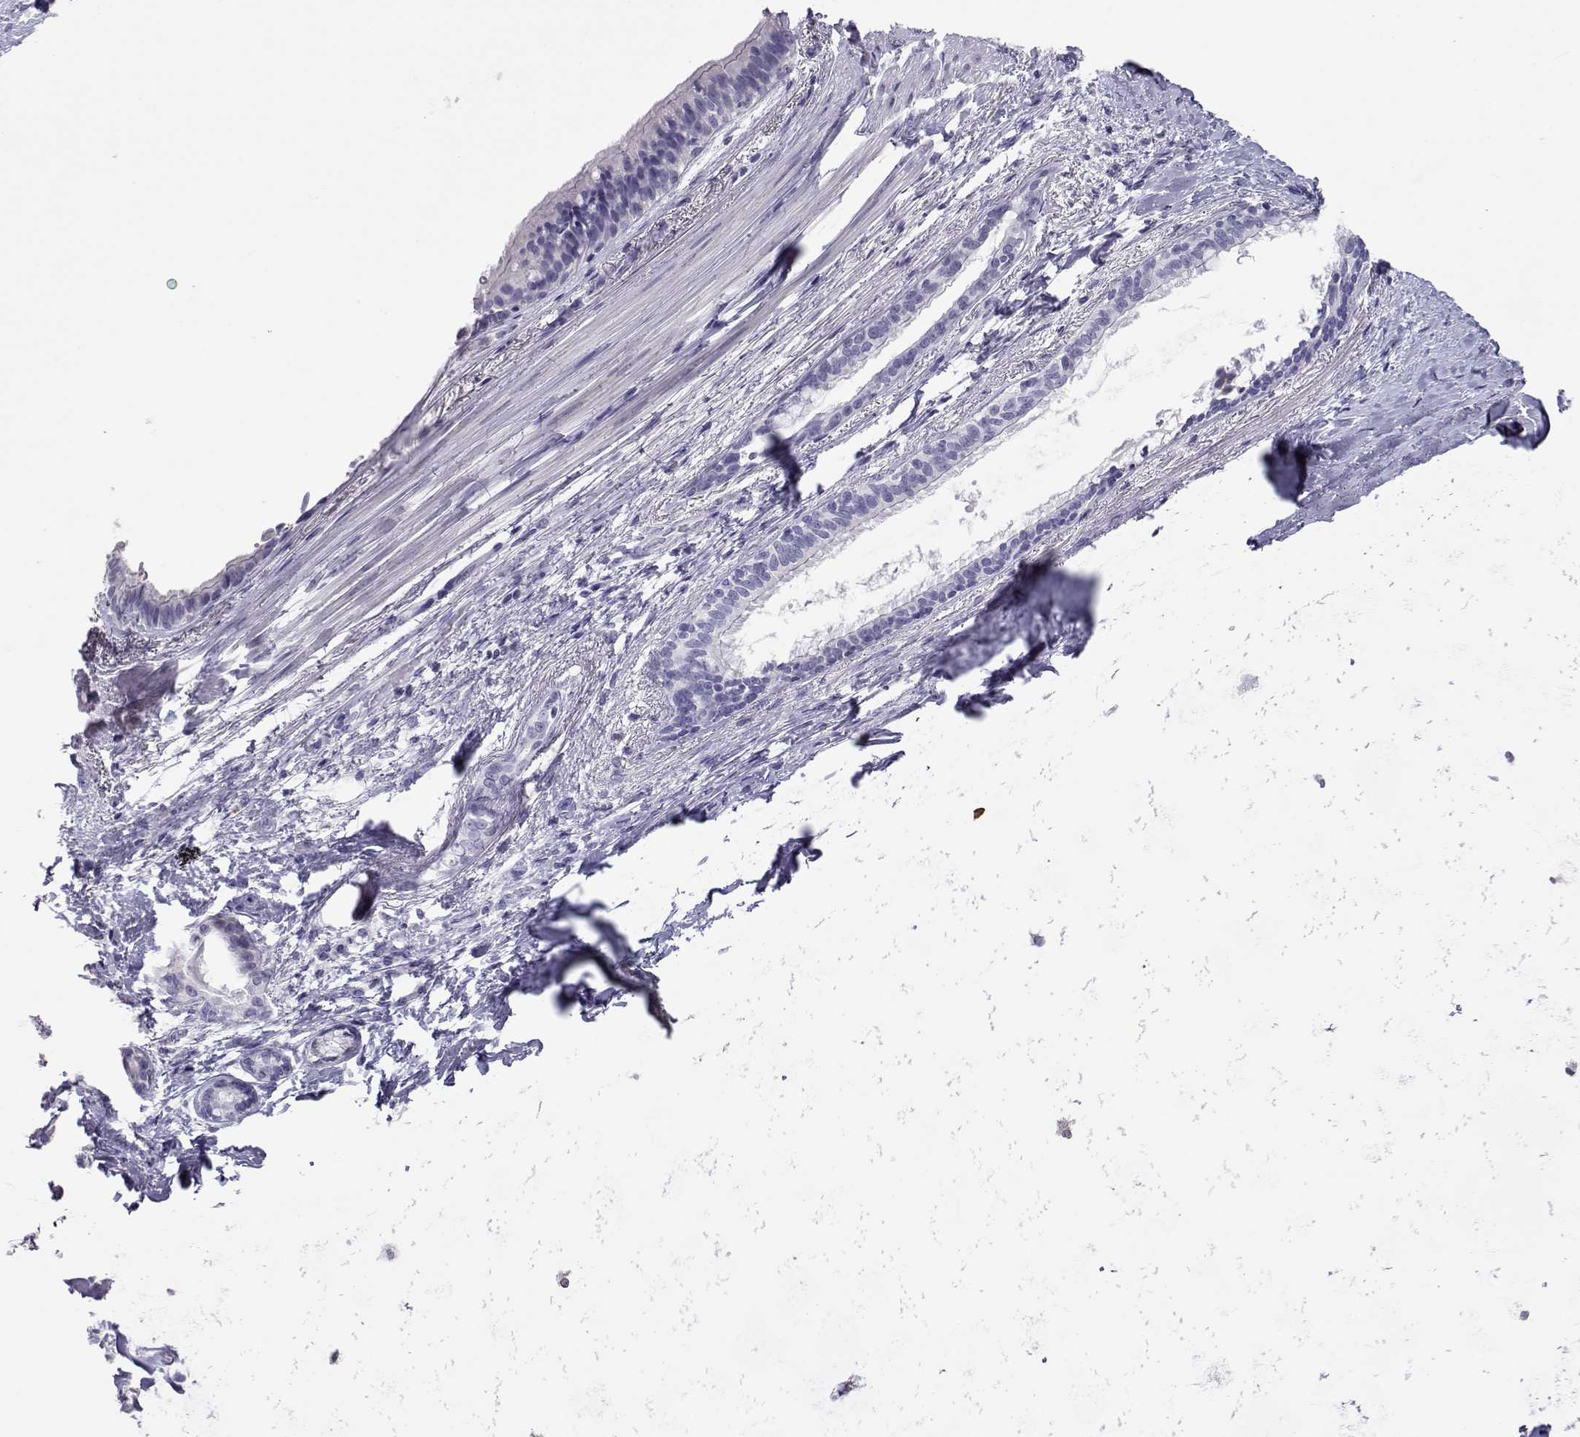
{"staining": {"intensity": "negative", "quantity": "none", "location": "none"}, "tissue": "bronchus", "cell_type": "Respiratory epithelial cells", "image_type": "normal", "snomed": [{"axis": "morphology", "description": "Normal tissue, NOS"}, {"axis": "morphology", "description": "Squamous cell carcinoma, NOS"}, {"axis": "topography", "description": "Bronchus"}, {"axis": "topography", "description": "Lung"}], "caption": "Immunohistochemistry histopathology image of benign human bronchus stained for a protein (brown), which shows no positivity in respiratory epithelial cells.", "gene": "PMCH", "patient": {"sex": "male", "age": 69}}